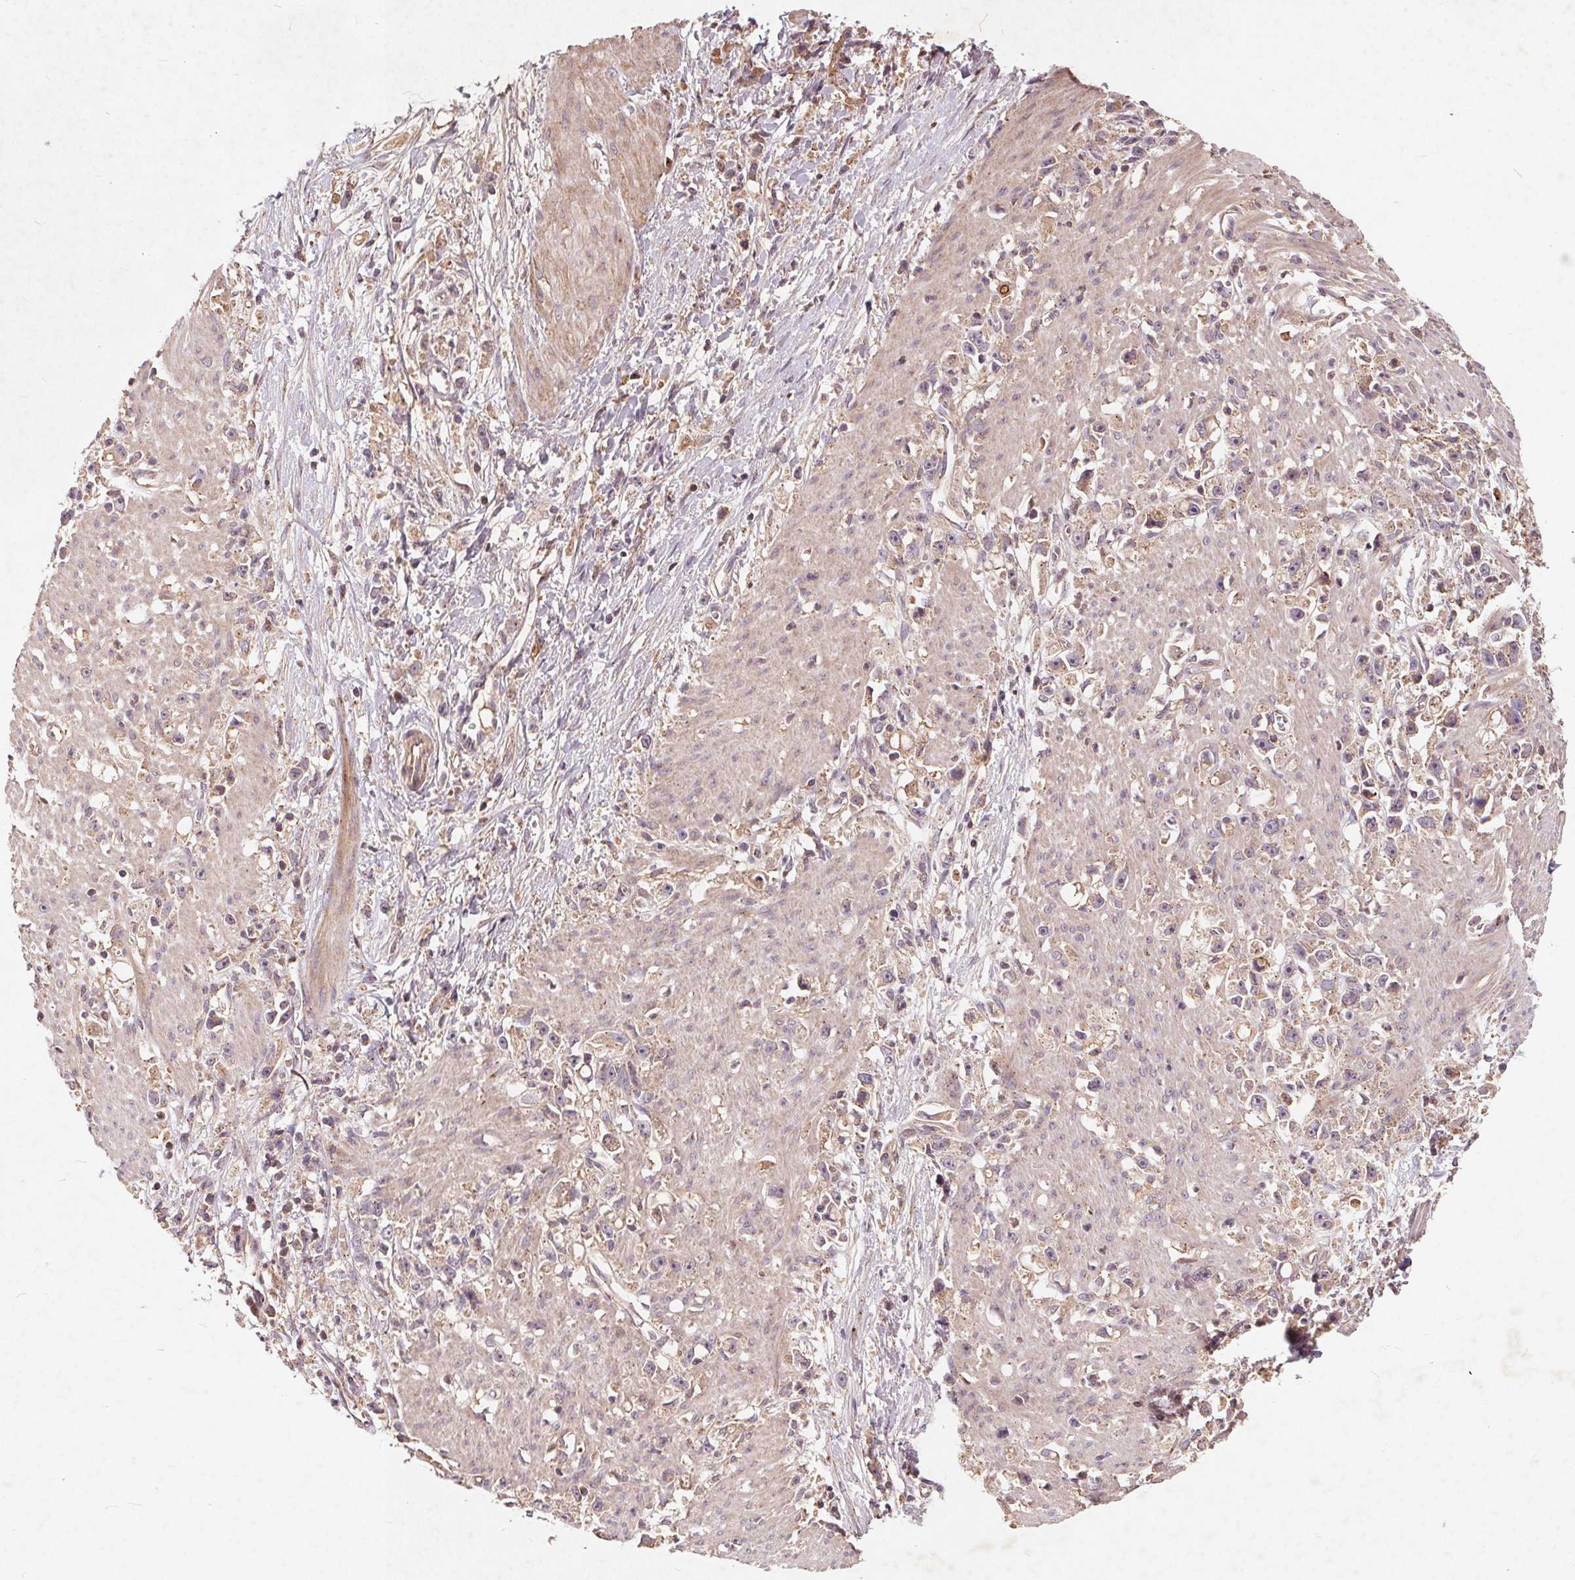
{"staining": {"intensity": "weak", "quantity": "<25%", "location": "cytoplasmic/membranous"}, "tissue": "stomach cancer", "cell_type": "Tumor cells", "image_type": "cancer", "snomed": [{"axis": "morphology", "description": "Adenocarcinoma, NOS"}, {"axis": "topography", "description": "Stomach"}], "caption": "IHC of human stomach adenocarcinoma exhibits no expression in tumor cells. (DAB immunohistochemistry with hematoxylin counter stain).", "gene": "CSNK1G2", "patient": {"sex": "female", "age": 59}}